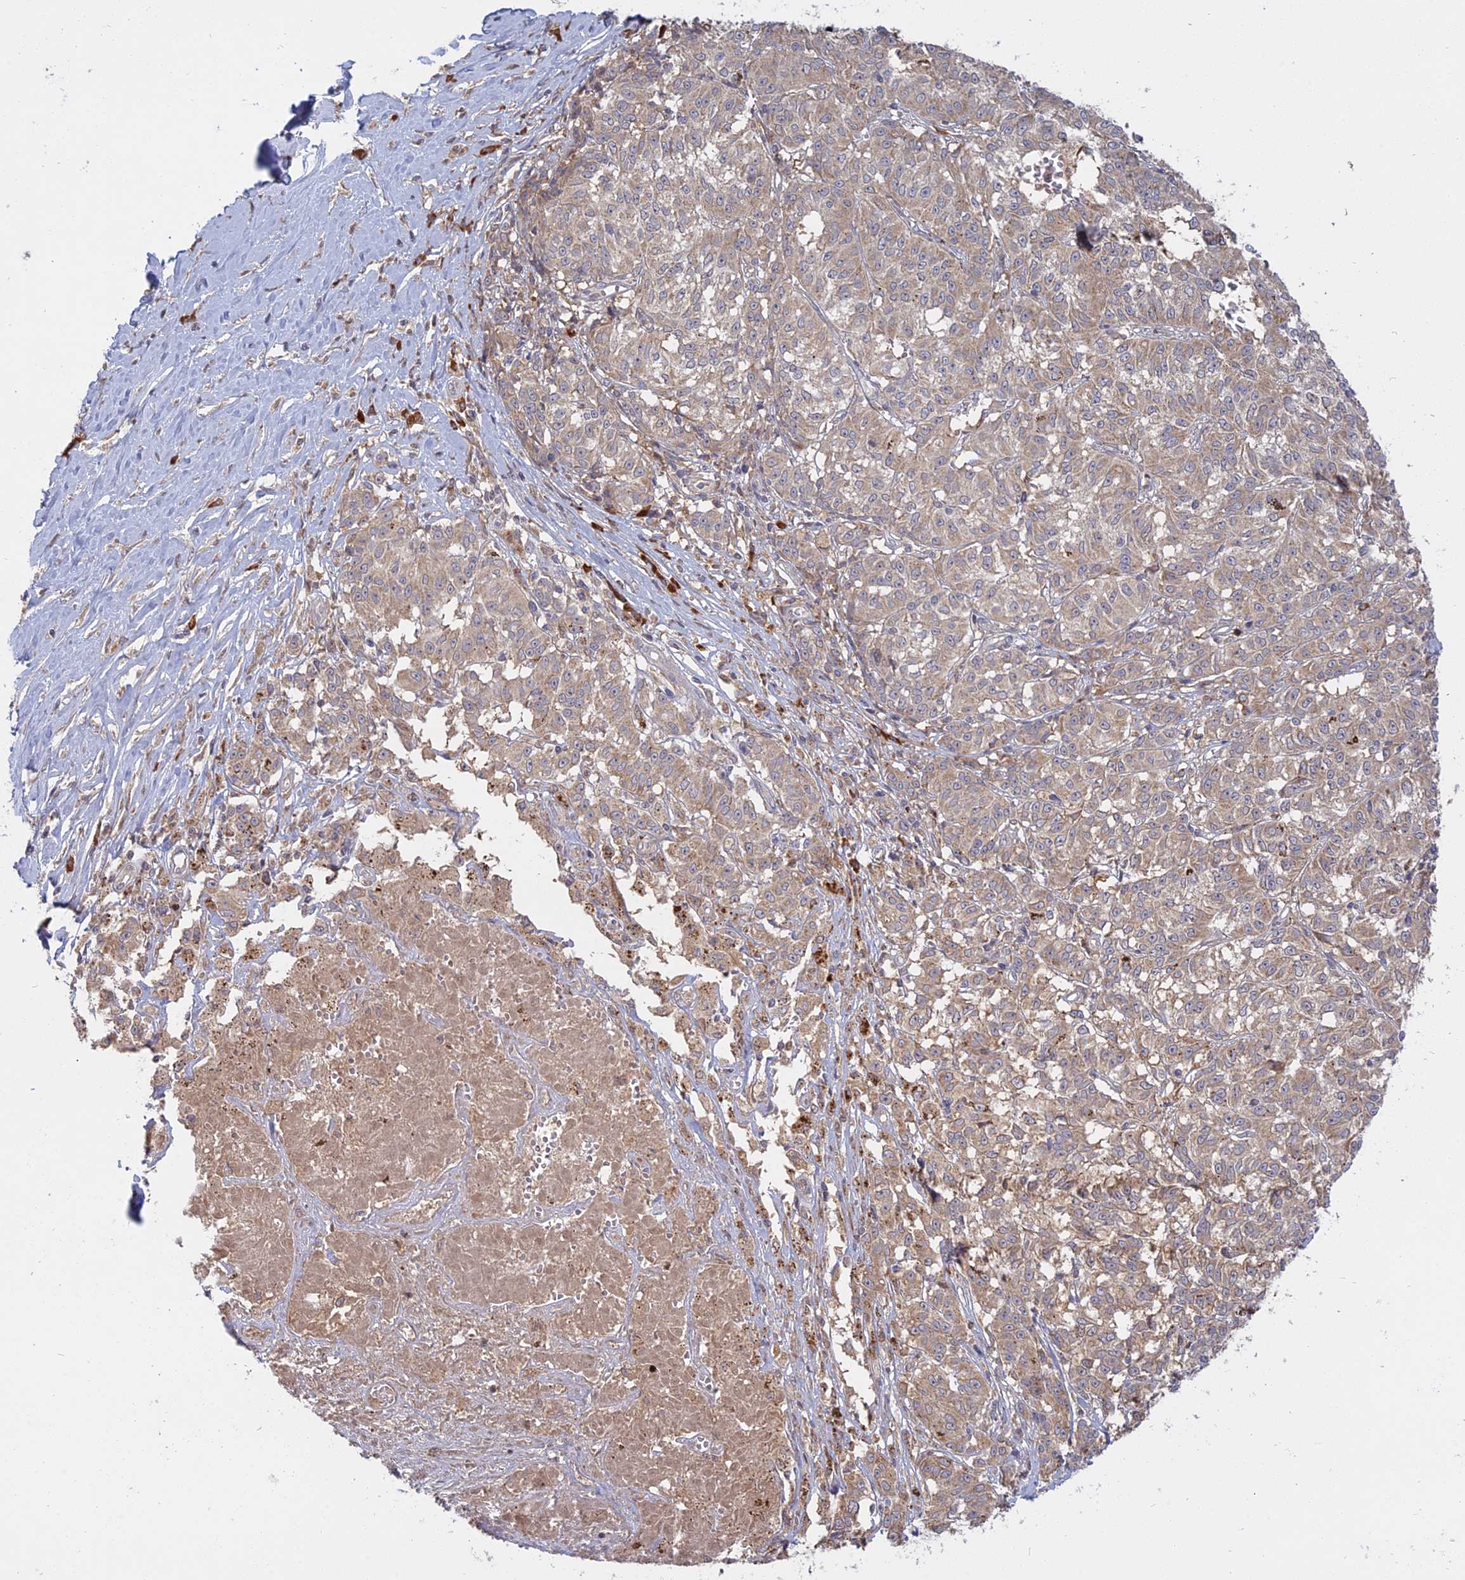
{"staining": {"intensity": "weak", "quantity": ">75%", "location": "cytoplasmic/membranous"}, "tissue": "melanoma", "cell_type": "Tumor cells", "image_type": "cancer", "snomed": [{"axis": "morphology", "description": "Malignant melanoma, NOS"}, {"axis": "topography", "description": "Skin"}], "caption": "Immunohistochemistry histopathology image of human malignant melanoma stained for a protein (brown), which displays low levels of weak cytoplasmic/membranous staining in approximately >75% of tumor cells.", "gene": "TMEM208", "patient": {"sex": "female", "age": 72}}